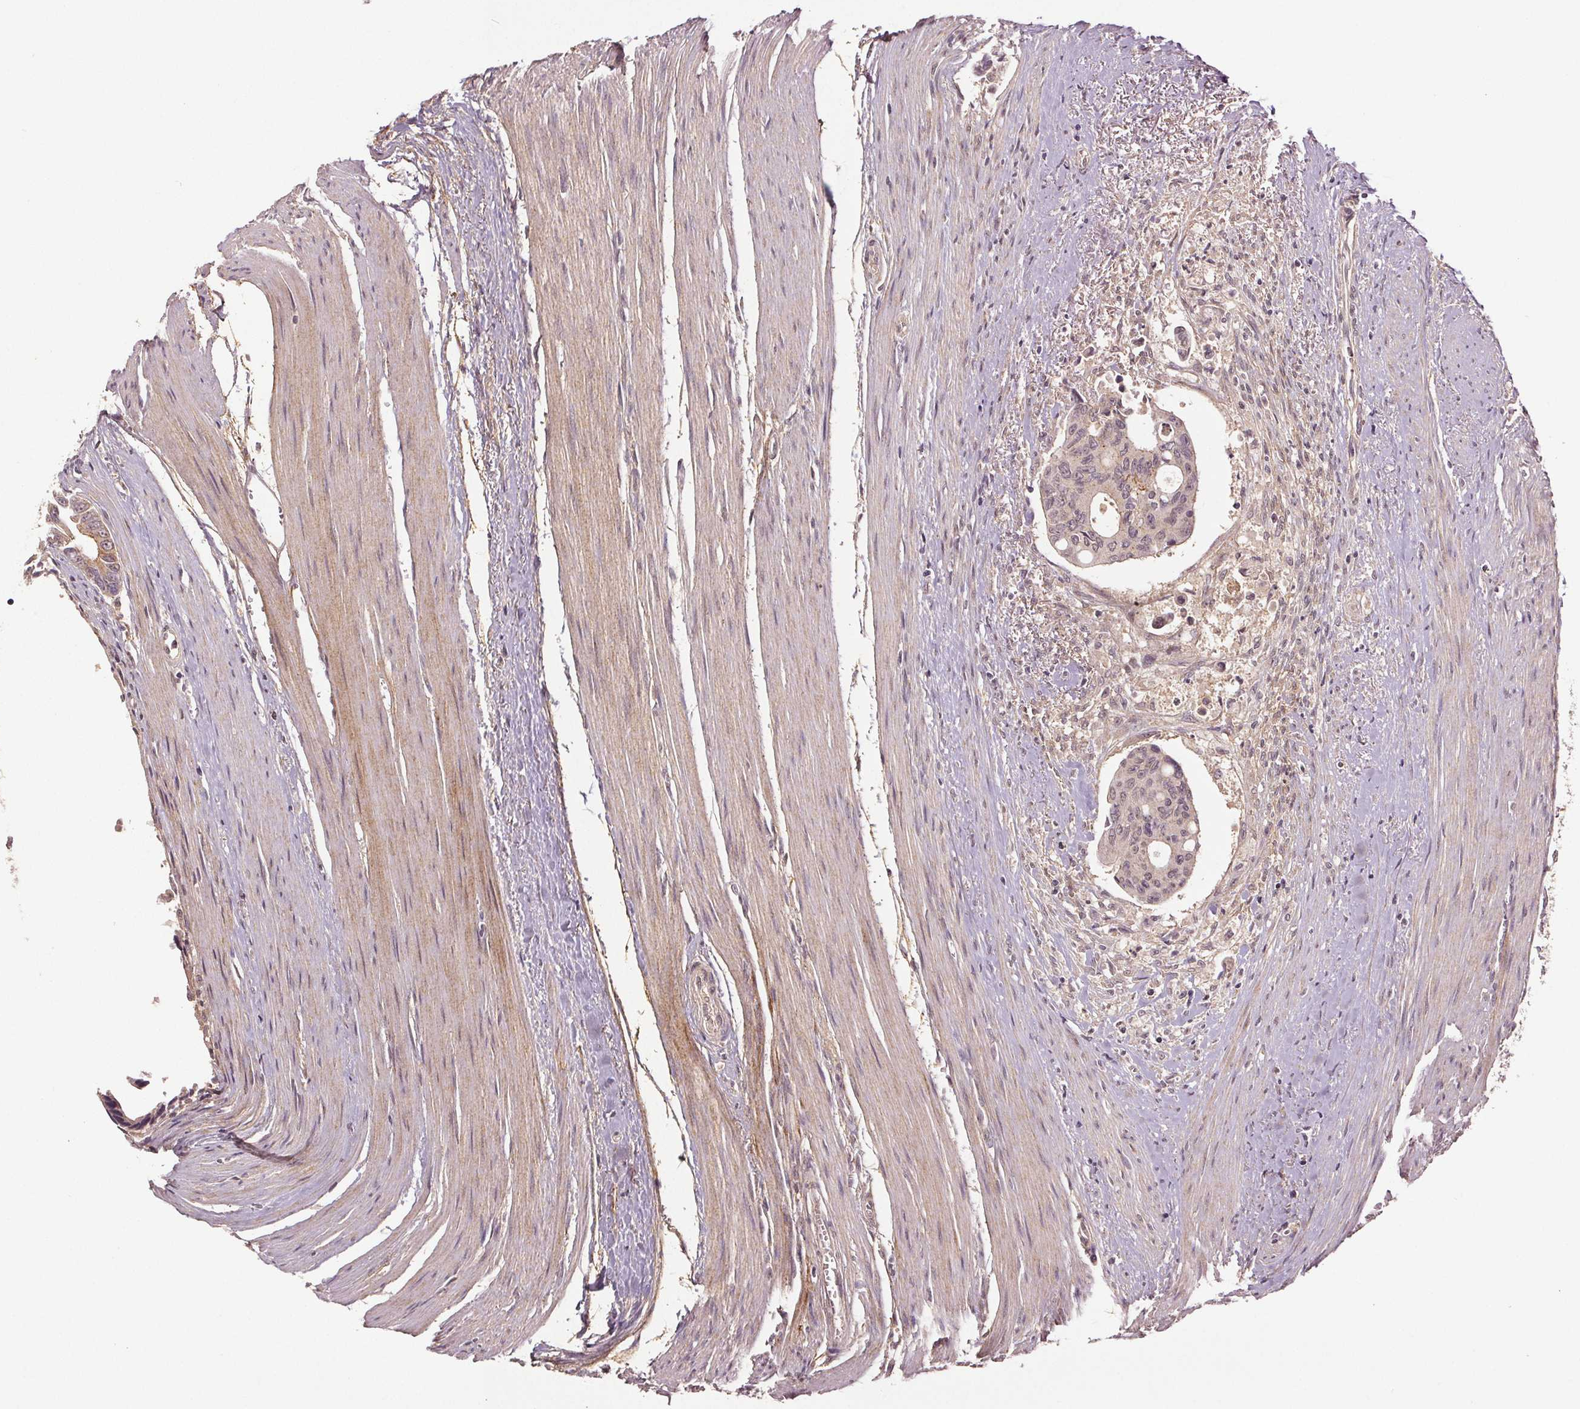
{"staining": {"intensity": "weak", "quantity": "<25%", "location": "cytoplasmic/membranous"}, "tissue": "colorectal cancer", "cell_type": "Tumor cells", "image_type": "cancer", "snomed": [{"axis": "morphology", "description": "Adenocarcinoma, NOS"}, {"axis": "topography", "description": "Rectum"}], "caption": "Tumor cells show no significant protein positivity in adenocarcinoma (colorectal).", "gene": "EPHB3", "patient": {"sex": "male", "age": 76}}